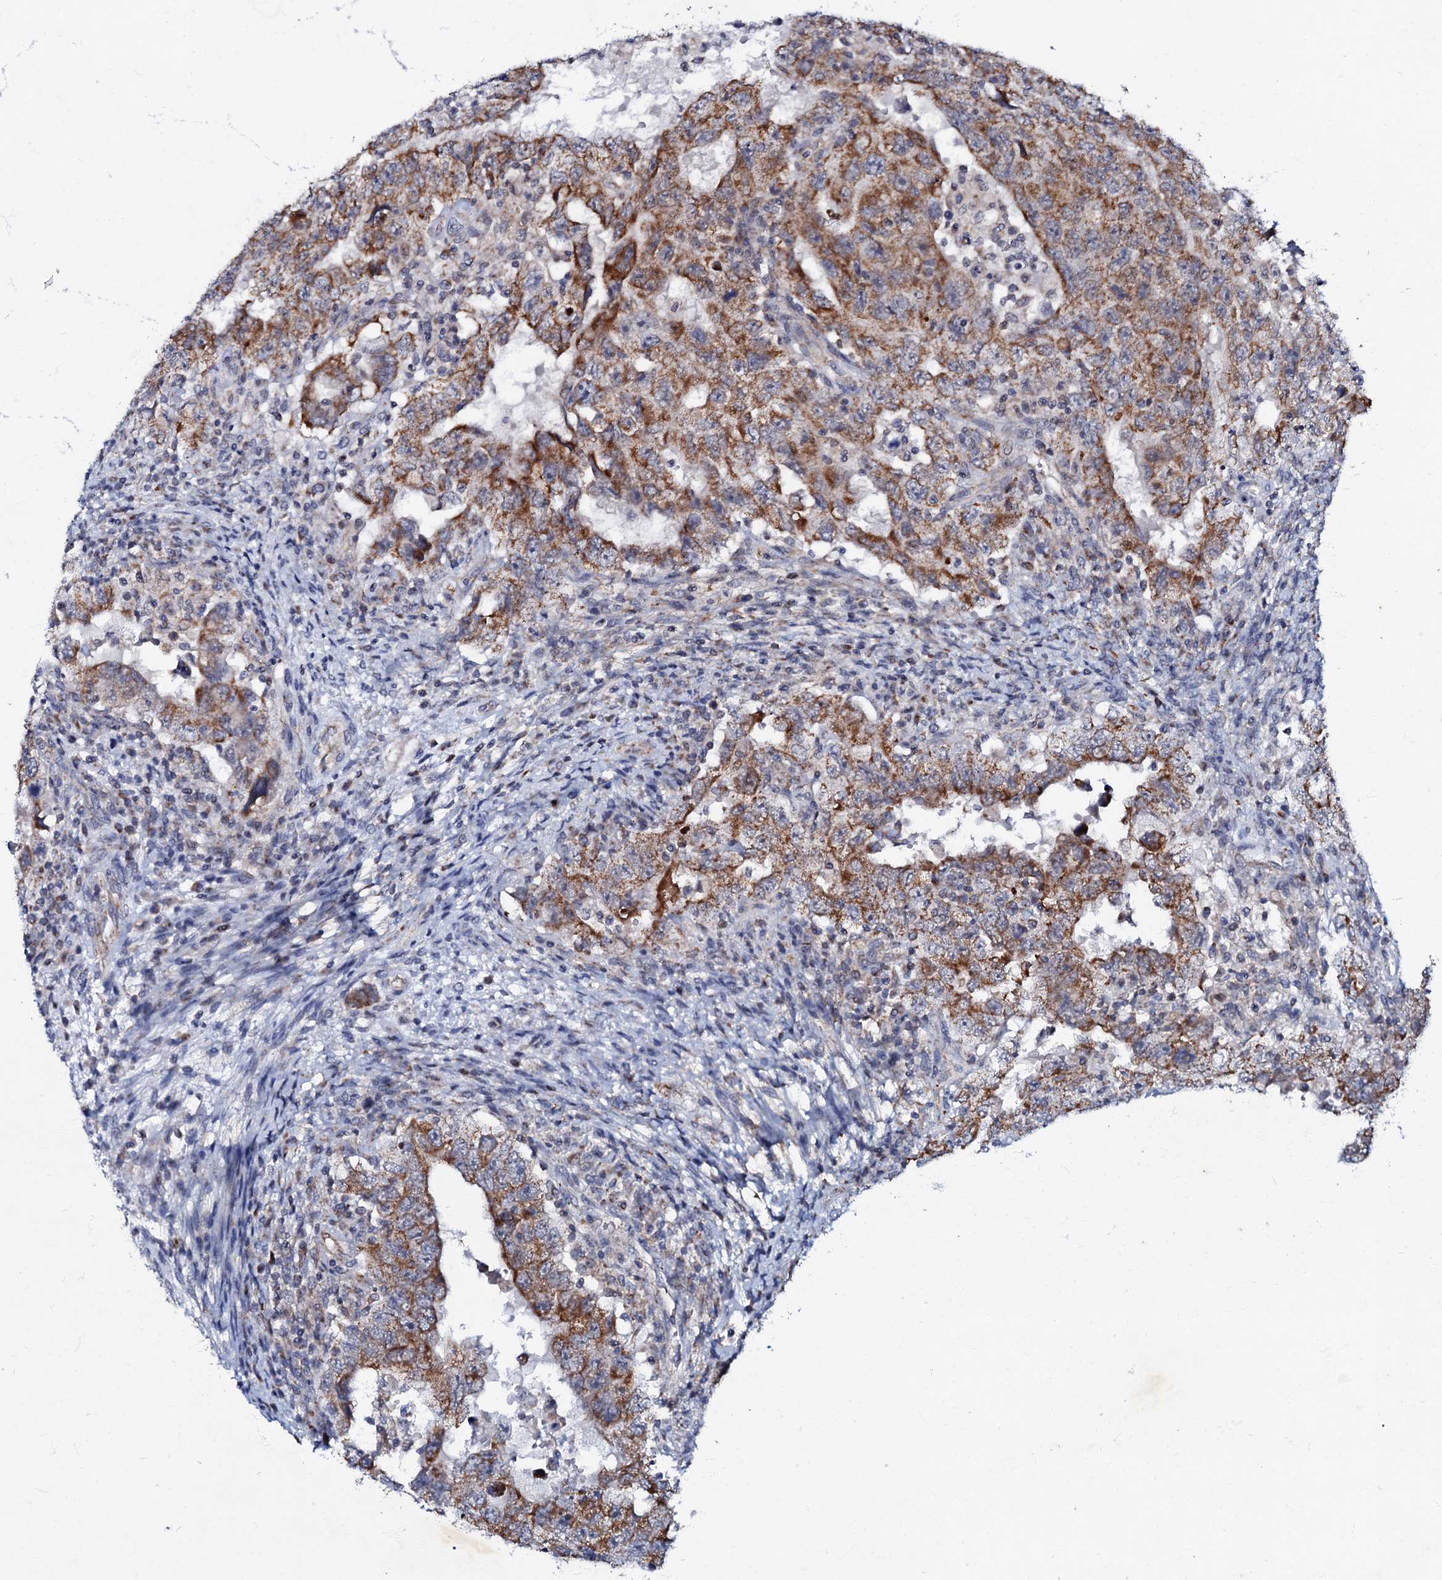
{"staining": {"intensity": "moderate", "quantity": ">75%", "location": "cytoplasmic/membranous"}, "tissue": "testis cancer", "cell_type": "Tumor cells", "image_type": "cancer", "snomed": [{"axis": "morphology", "description": "Carcinoma, Embryonal, NOS"}, {"axis": "topography", "description": "Testis"}], "caption": "Tumor cells demonstrate medium levels of moderate cytoplasmic/membranous expression in approximately >75% of cells in human embryonal carcinoma (testis). (DAB (3,3'-diaminobenzidine) = brown stain, brightfield microscopy at high magnification).", "gene": "MRPL51", "patient": {"sex": "male", "age": 26}}